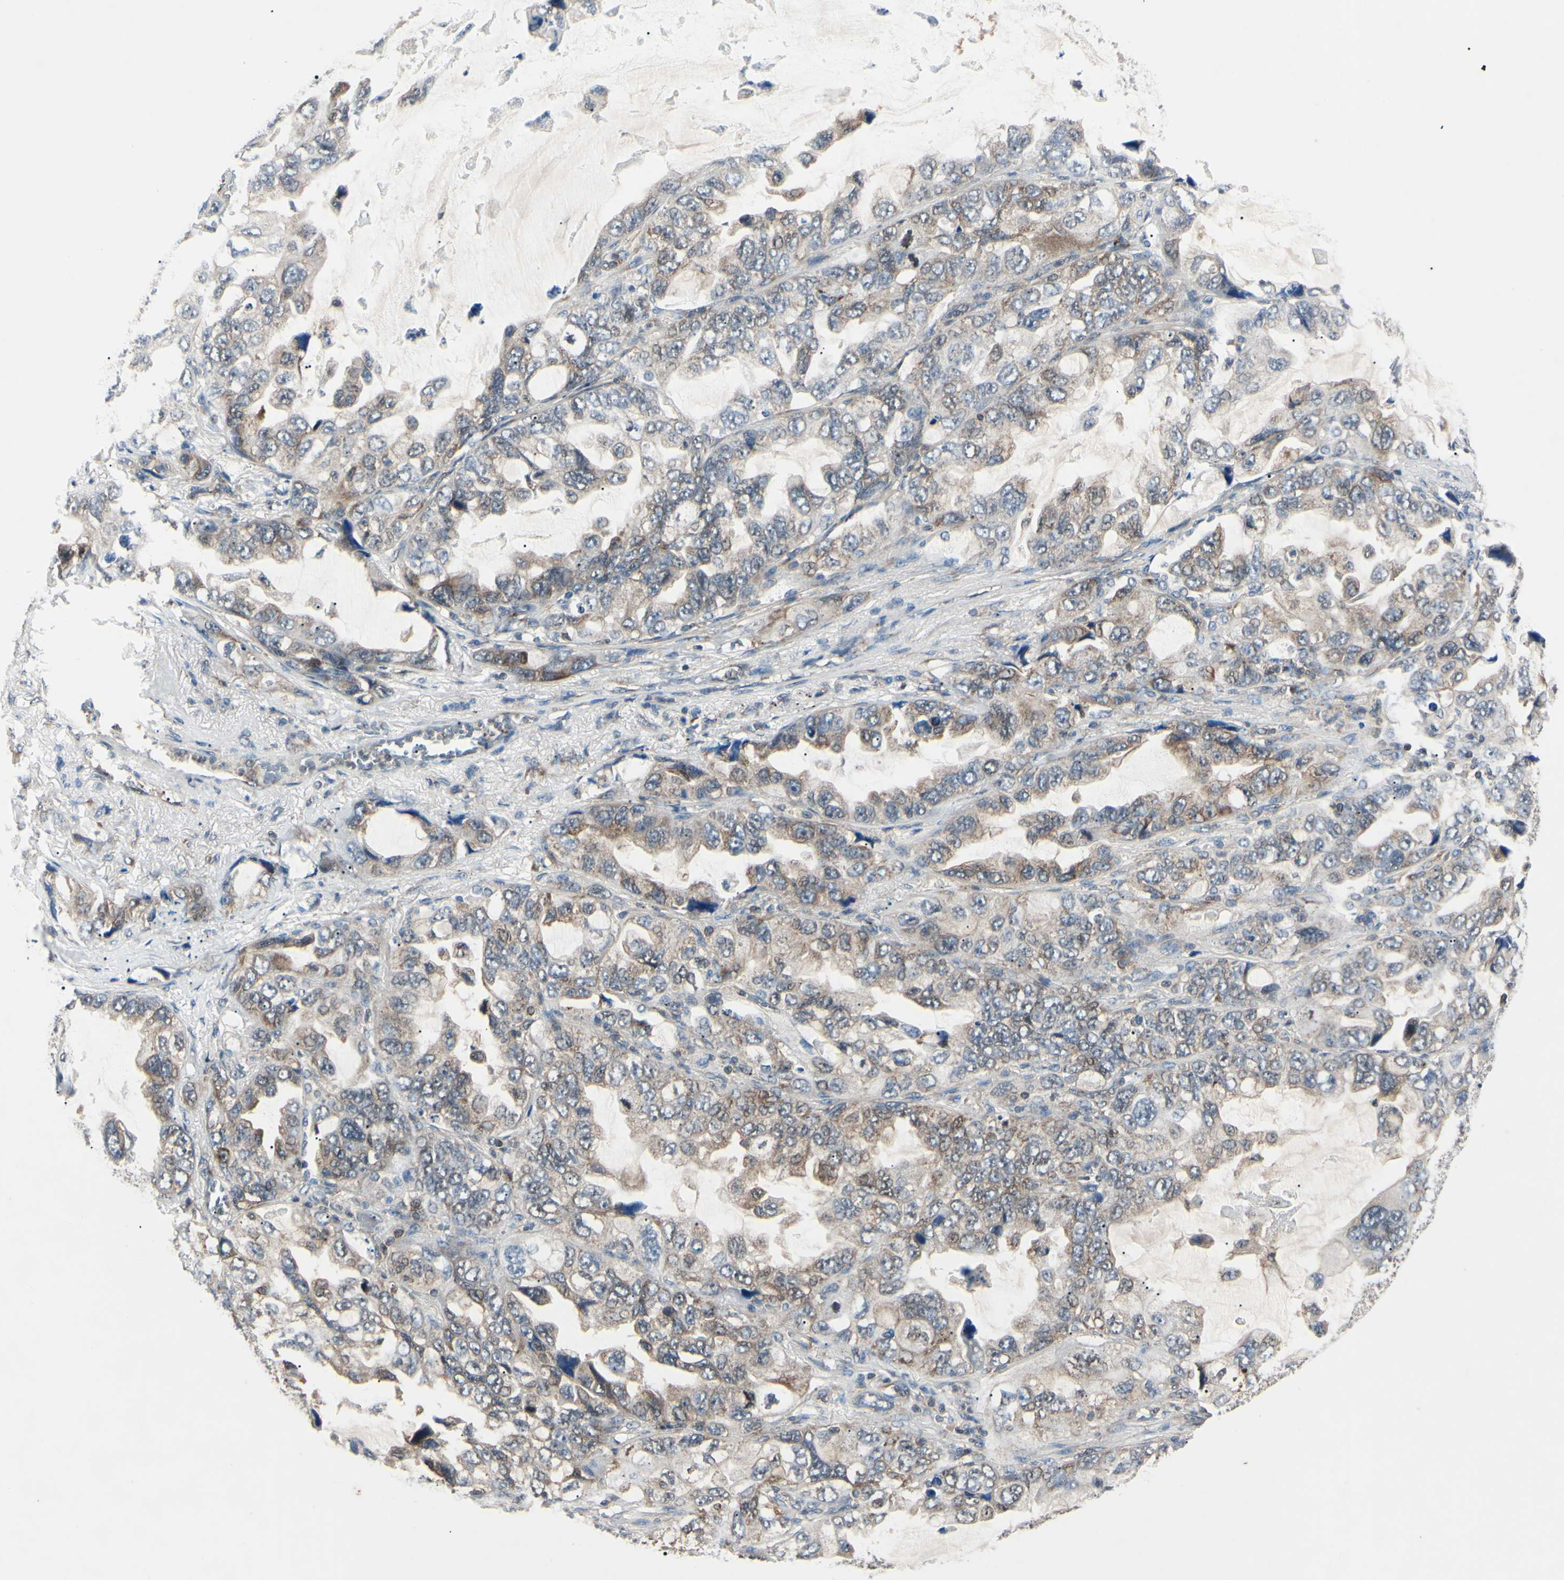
{"staining": {"intensity": "moderate", "quantity": "25%-75%", "location": "cytoplasmic/membranous"}, "tissue": "lung cancer", "cell_type": "Tumor cells", "image_type": "cancer", "snomed": [{"axis": "morphology", "description": "Squamous cell carcinoma, NOS"}, {"axis": "topography", "description": "Lung"}], "caption": "About 25%-75% of tumor cells in lung cancer display moderate cytoplasmic/membranous protein positivity as visualized by brown immunohistochemical staining.", "gene": "MAPRE1", "patient": {"sex": "female", "age": 73}}